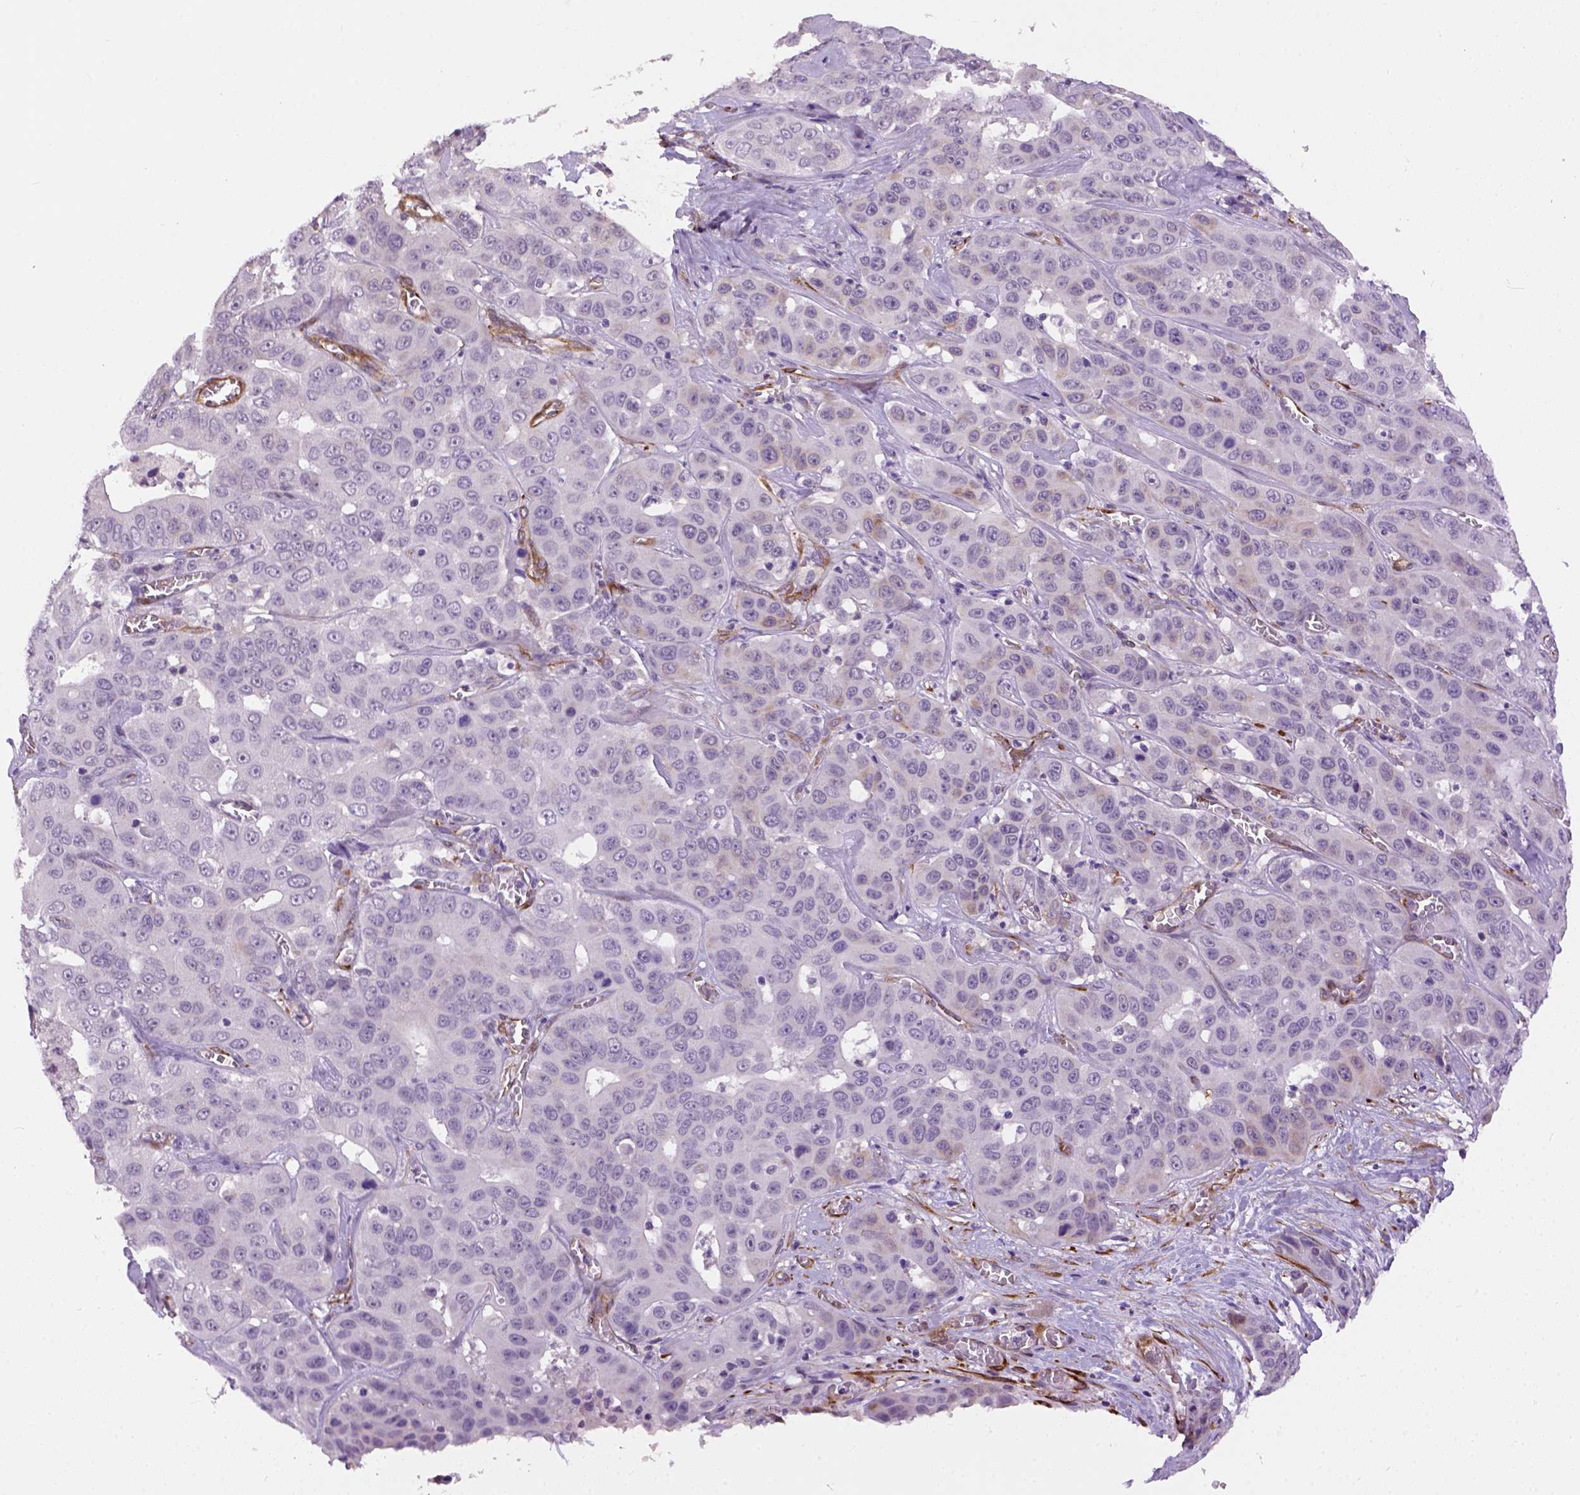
{"staining": {"intensity": "negative", "quantity": "none", "location": "none"}, "tissue": "liver cancer", "cell_type": "Tumor cells", "image_type": "cancer", "snomed": [{"axis": "morphology", "description": "Cholangiocarcinoma"}, {"axis": "topography", "description": "Liver"}], "caption": "High power microscopy micrograph of an immunohistochemistry (IHC) micrograph of liver cancer, revealing no significant staining in tumor cells.", "gene": "KAZN", "patient": {"sex": "female", "age": 52}}